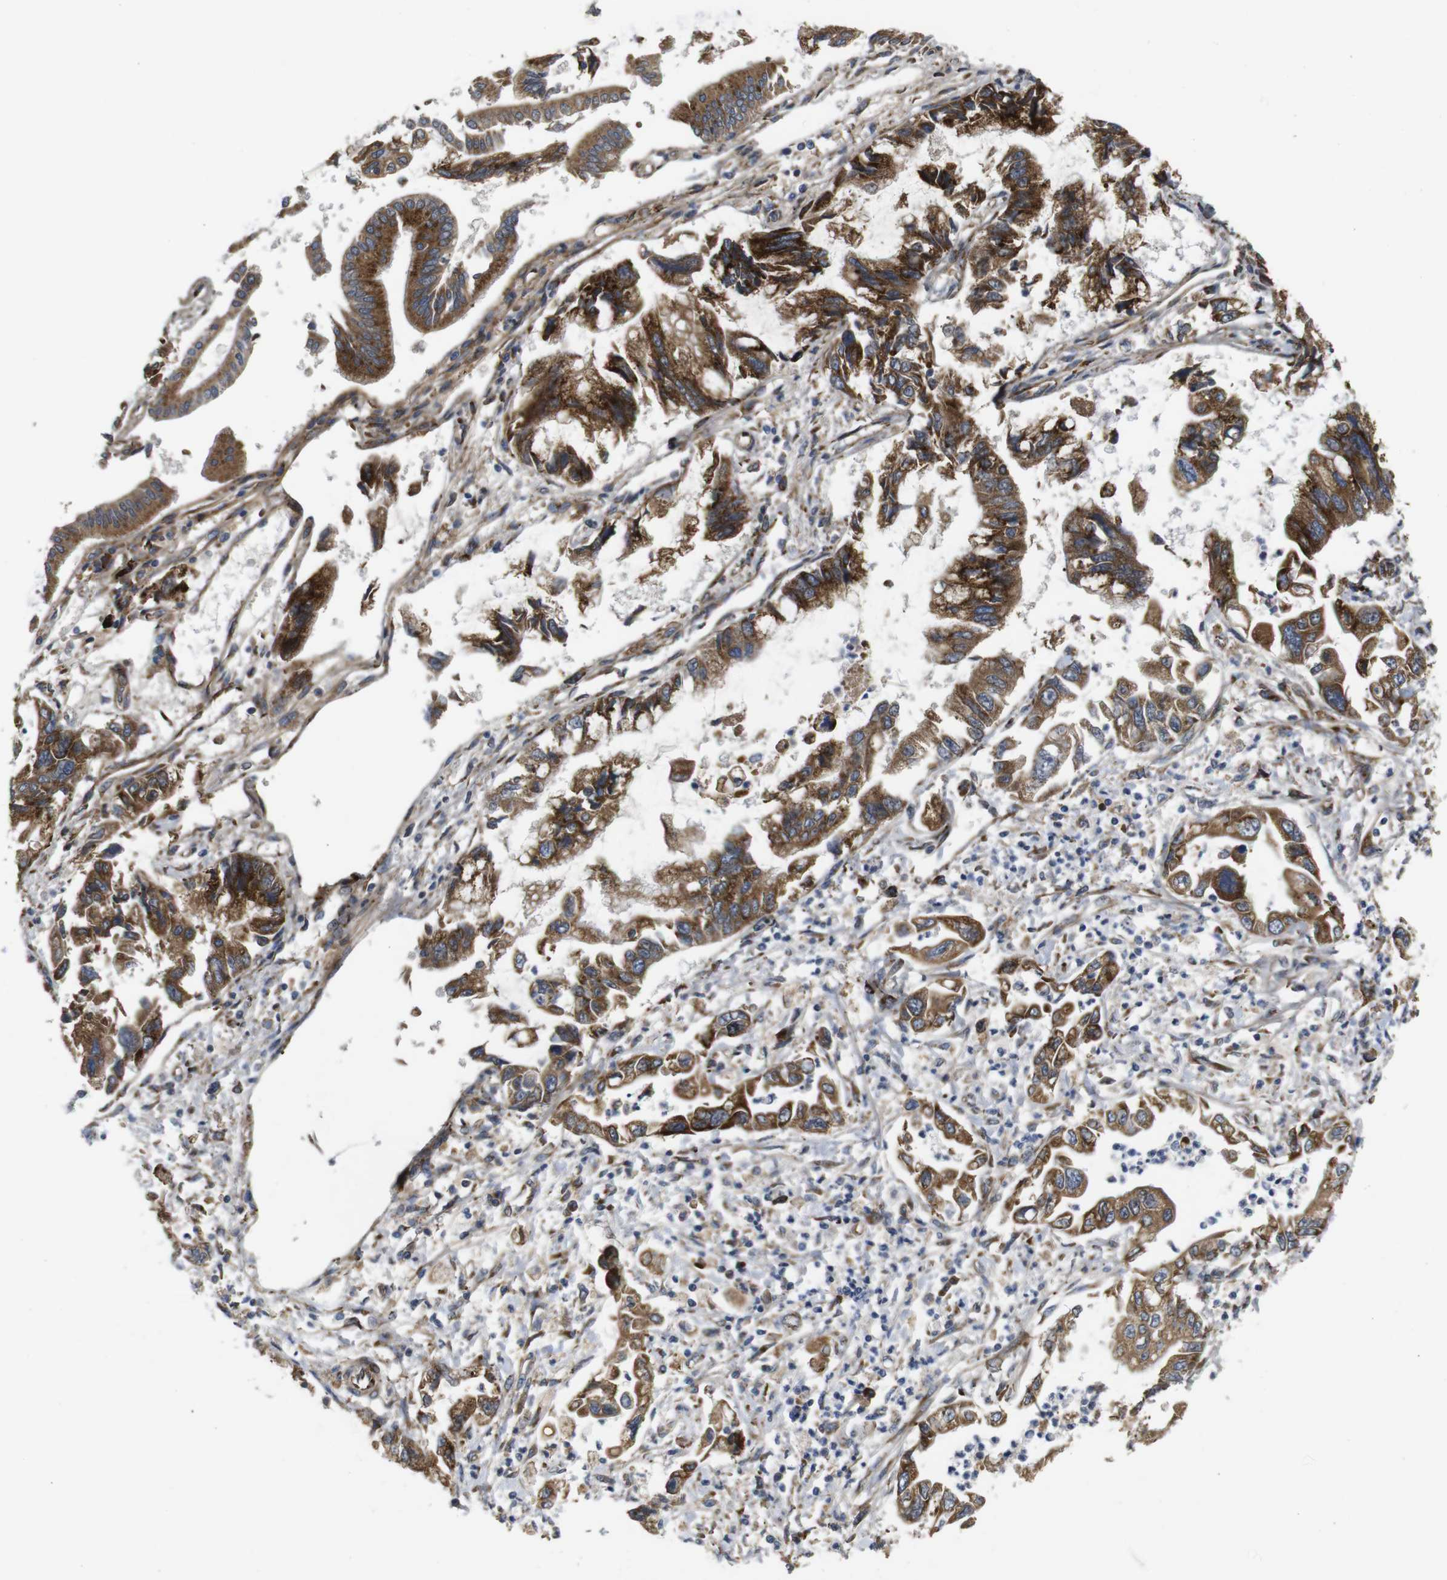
{"staining": {"intensity": "moderate", "quantity": ">75%", "location": "cytoplasmic/membranous"}, "tissue": "pancreatic cancer", "cell_type": "Tumor cells", "image_type": "cancer", "snomed": [{"axis": "morphology", "description": "Adenocarcinoma, NOS"}, {"axis": "topography", "description": "Pancreas"}], "caption": "Immunohistochemistry micrograph of neoplastic tissue: adenocarcinoma (pancreatic) stained using immunohistochemistry reveals medium levels of moderate protein expression localized specifically in the cytoplasmic/membranous of tumor cells, appearing as a cytoplasmic/membranous brown color.", "gene": "UBE2G2", "patient": {"sex": "male", "age": 56}}